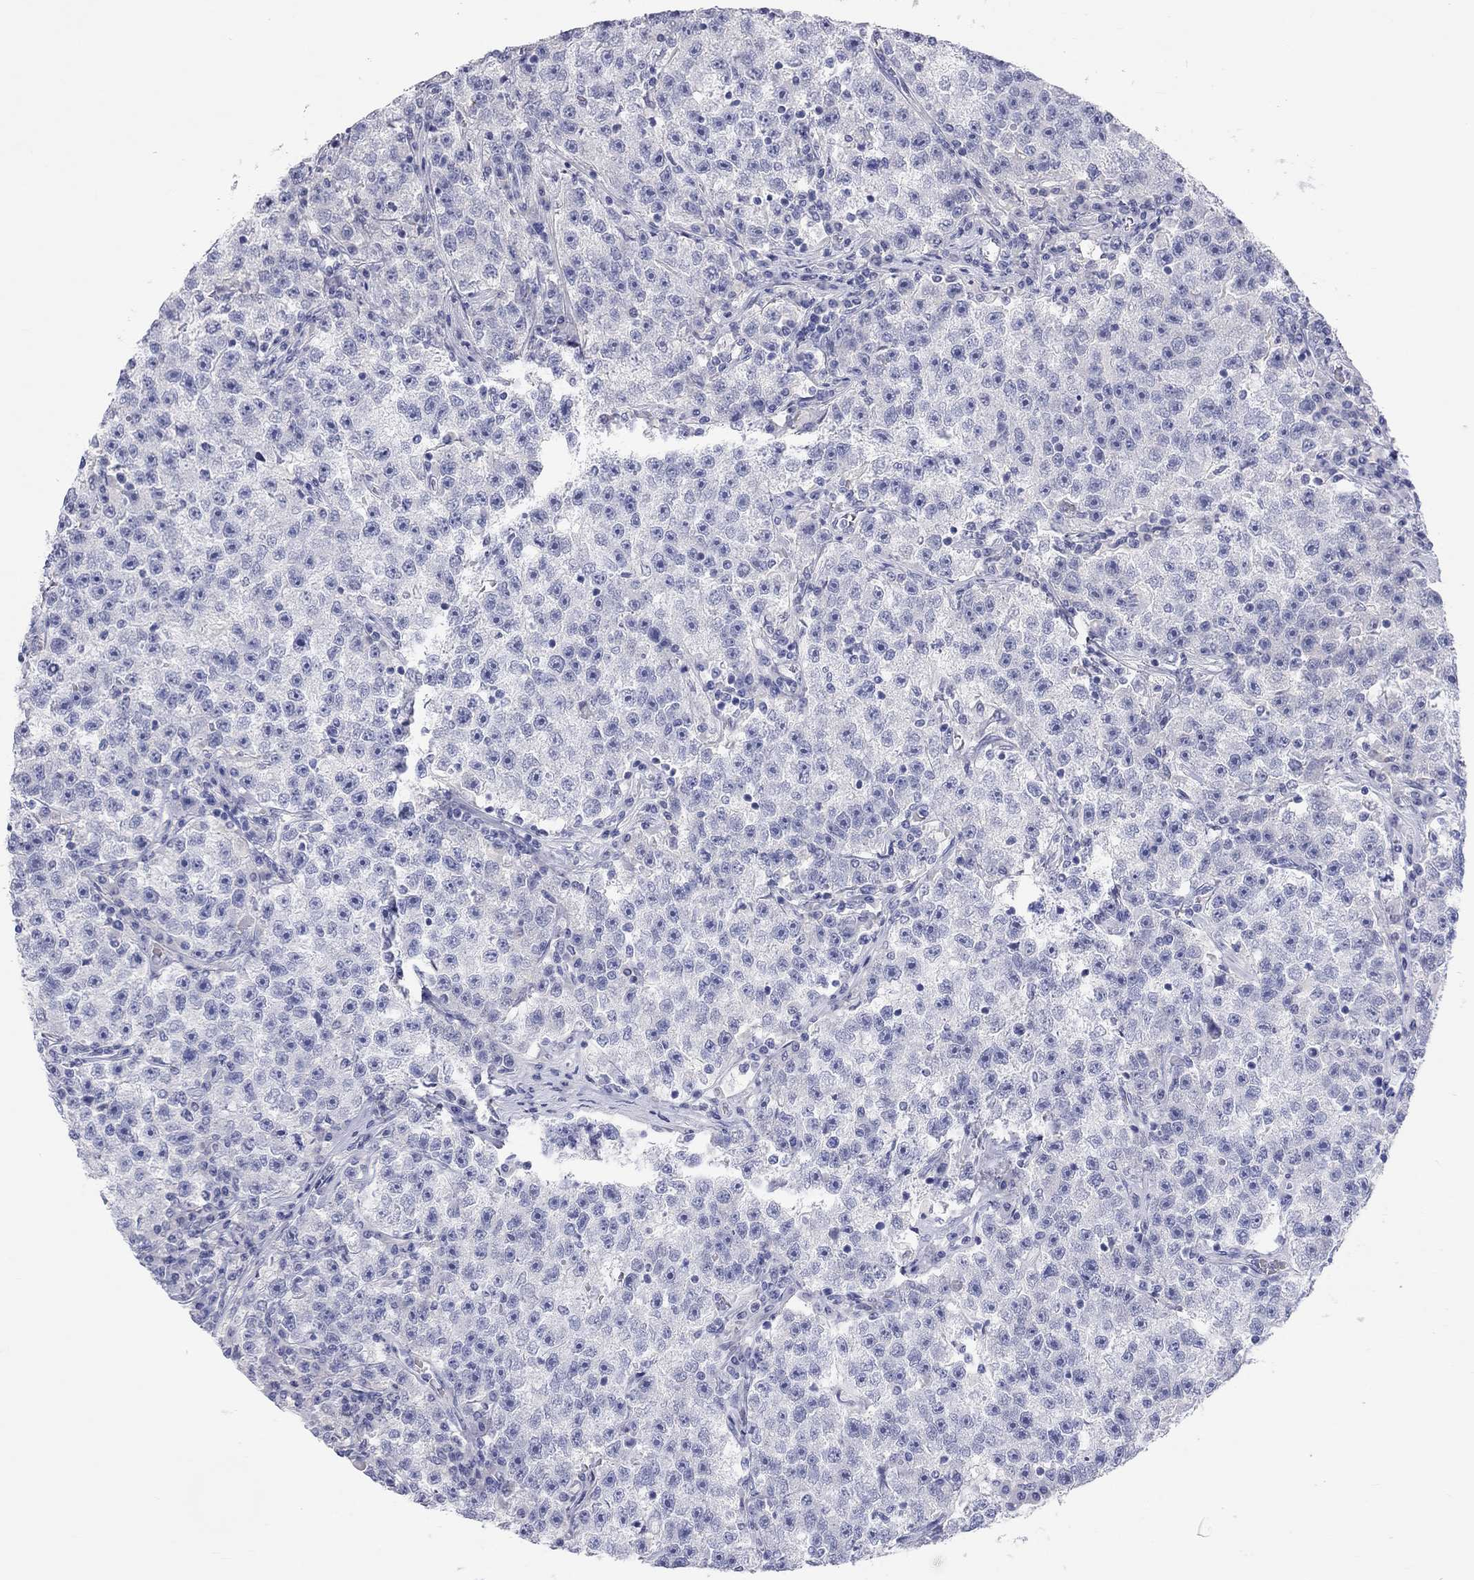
{"staining": {"intensity": "negative", "quantity": "none", "location": "none"}, "tissue": "testis cancer", "cell_type": "Tumor cells", "image_type": "cancer", "snomed": [{"axis": "morphology", "description": "Seminoma, NOS"}, {"axis": "topography", "description": "Testis"}], "caption": "Seminoma (testis) was stained to show a protein in brown. There is no significant expression in tumor cells.", "gene": "PCDHGC5", "patient": {"sex": "male", "age": 22}}